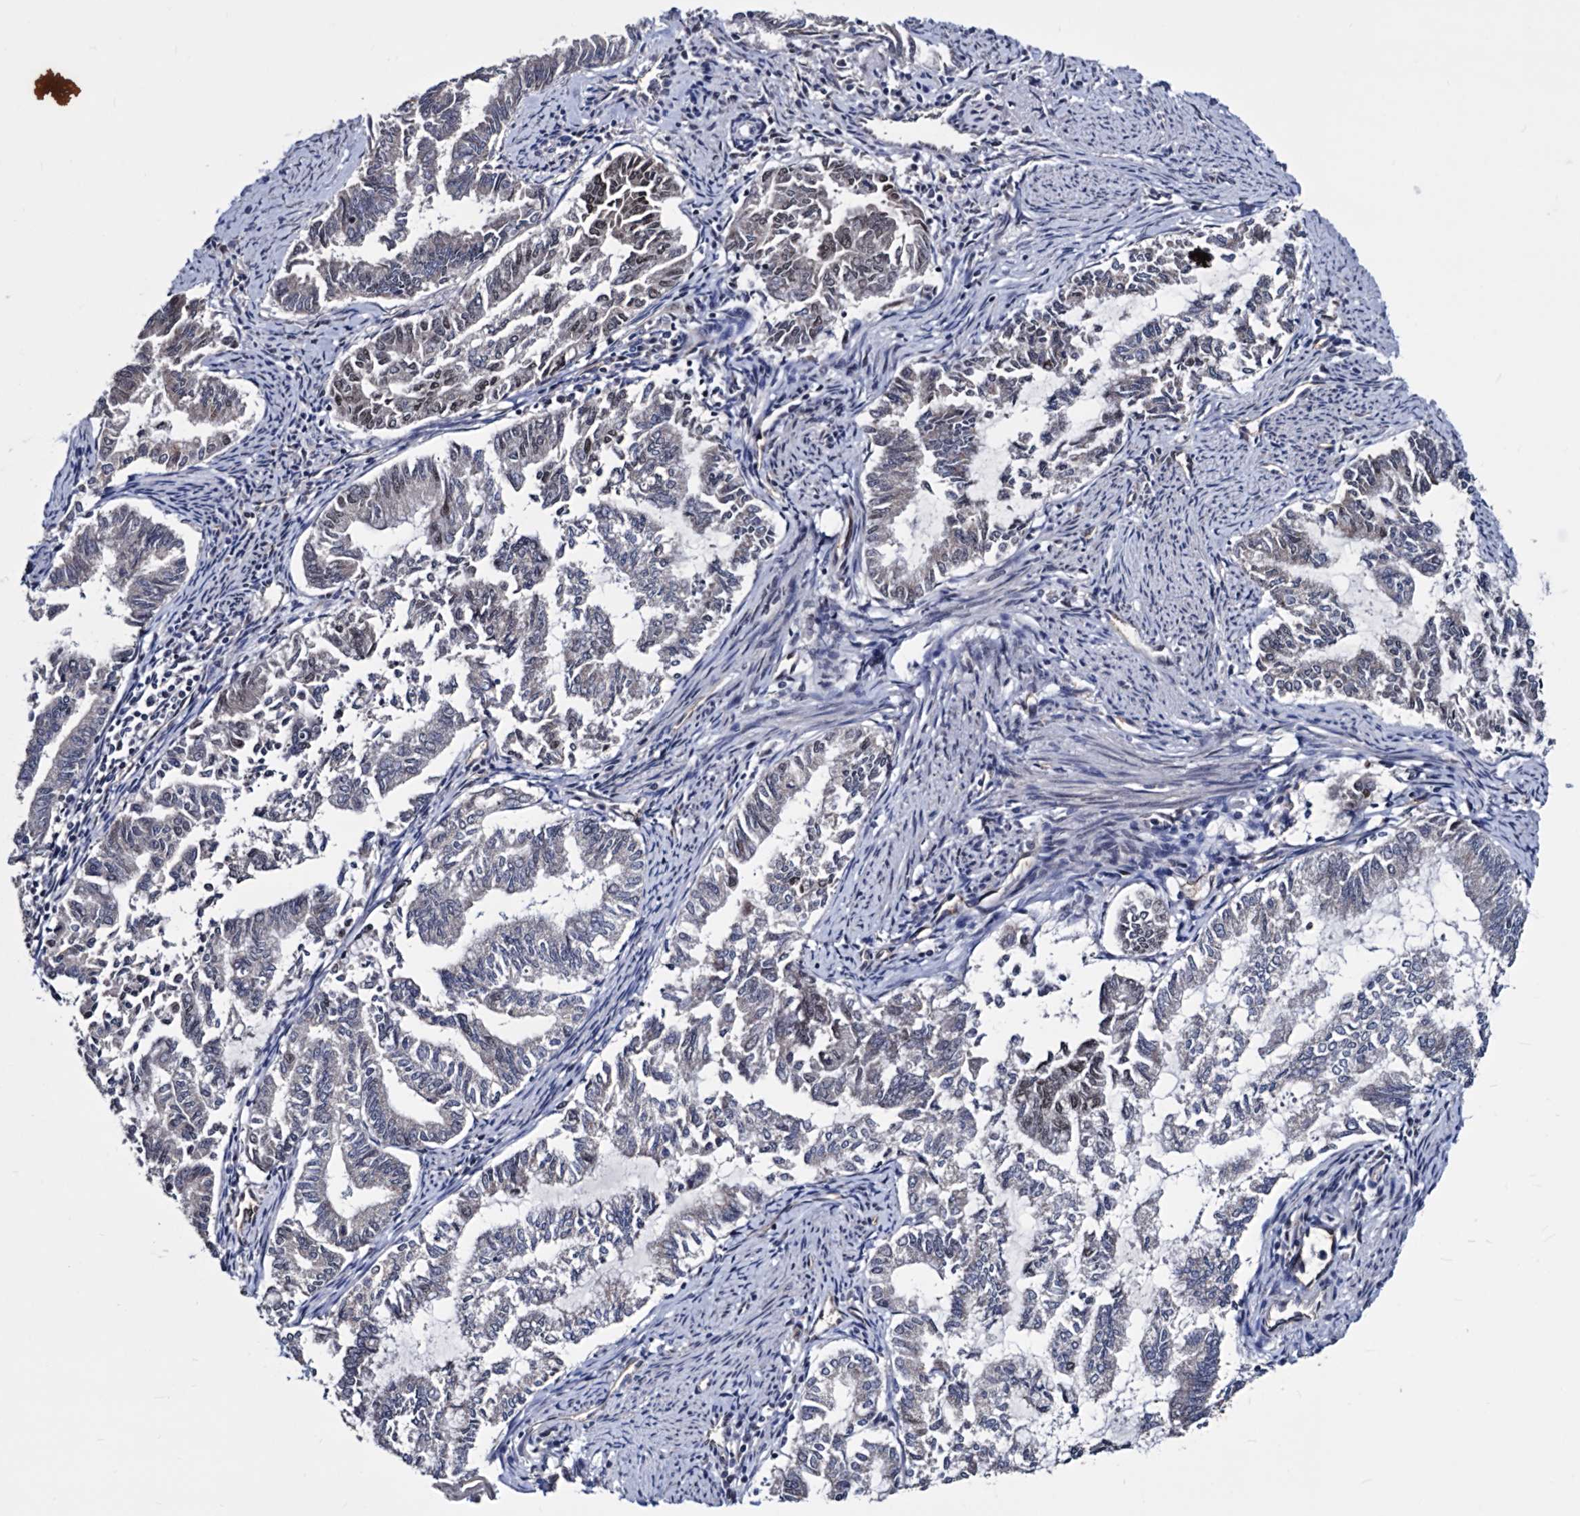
{"staining": {"intensity": "moderate", "quantity": "<25%", "location": "cytoplasmic/membranous,nuclear"}, "tissue": "endometrial cancer", "cell_type": "Tumor cells", "image_type": "cancer", "snomed": [{"axis": "morphology", "description": "Adenocarcinoma, NOS"}, {"axis": "topography", "description": "Endometrium"}], "caption": "High-power microscopy captured an immunohistochemistry histopathology image of adenocarcinoma (endometrial), revealing moderate cytoplasmic/membranous and nuclear positivity in about <25% of tumor cells. (IHC, brightfield microscopy, high magnification).", "gene": "GALNT11", "patient": {"sex": "female", "age": 79}}